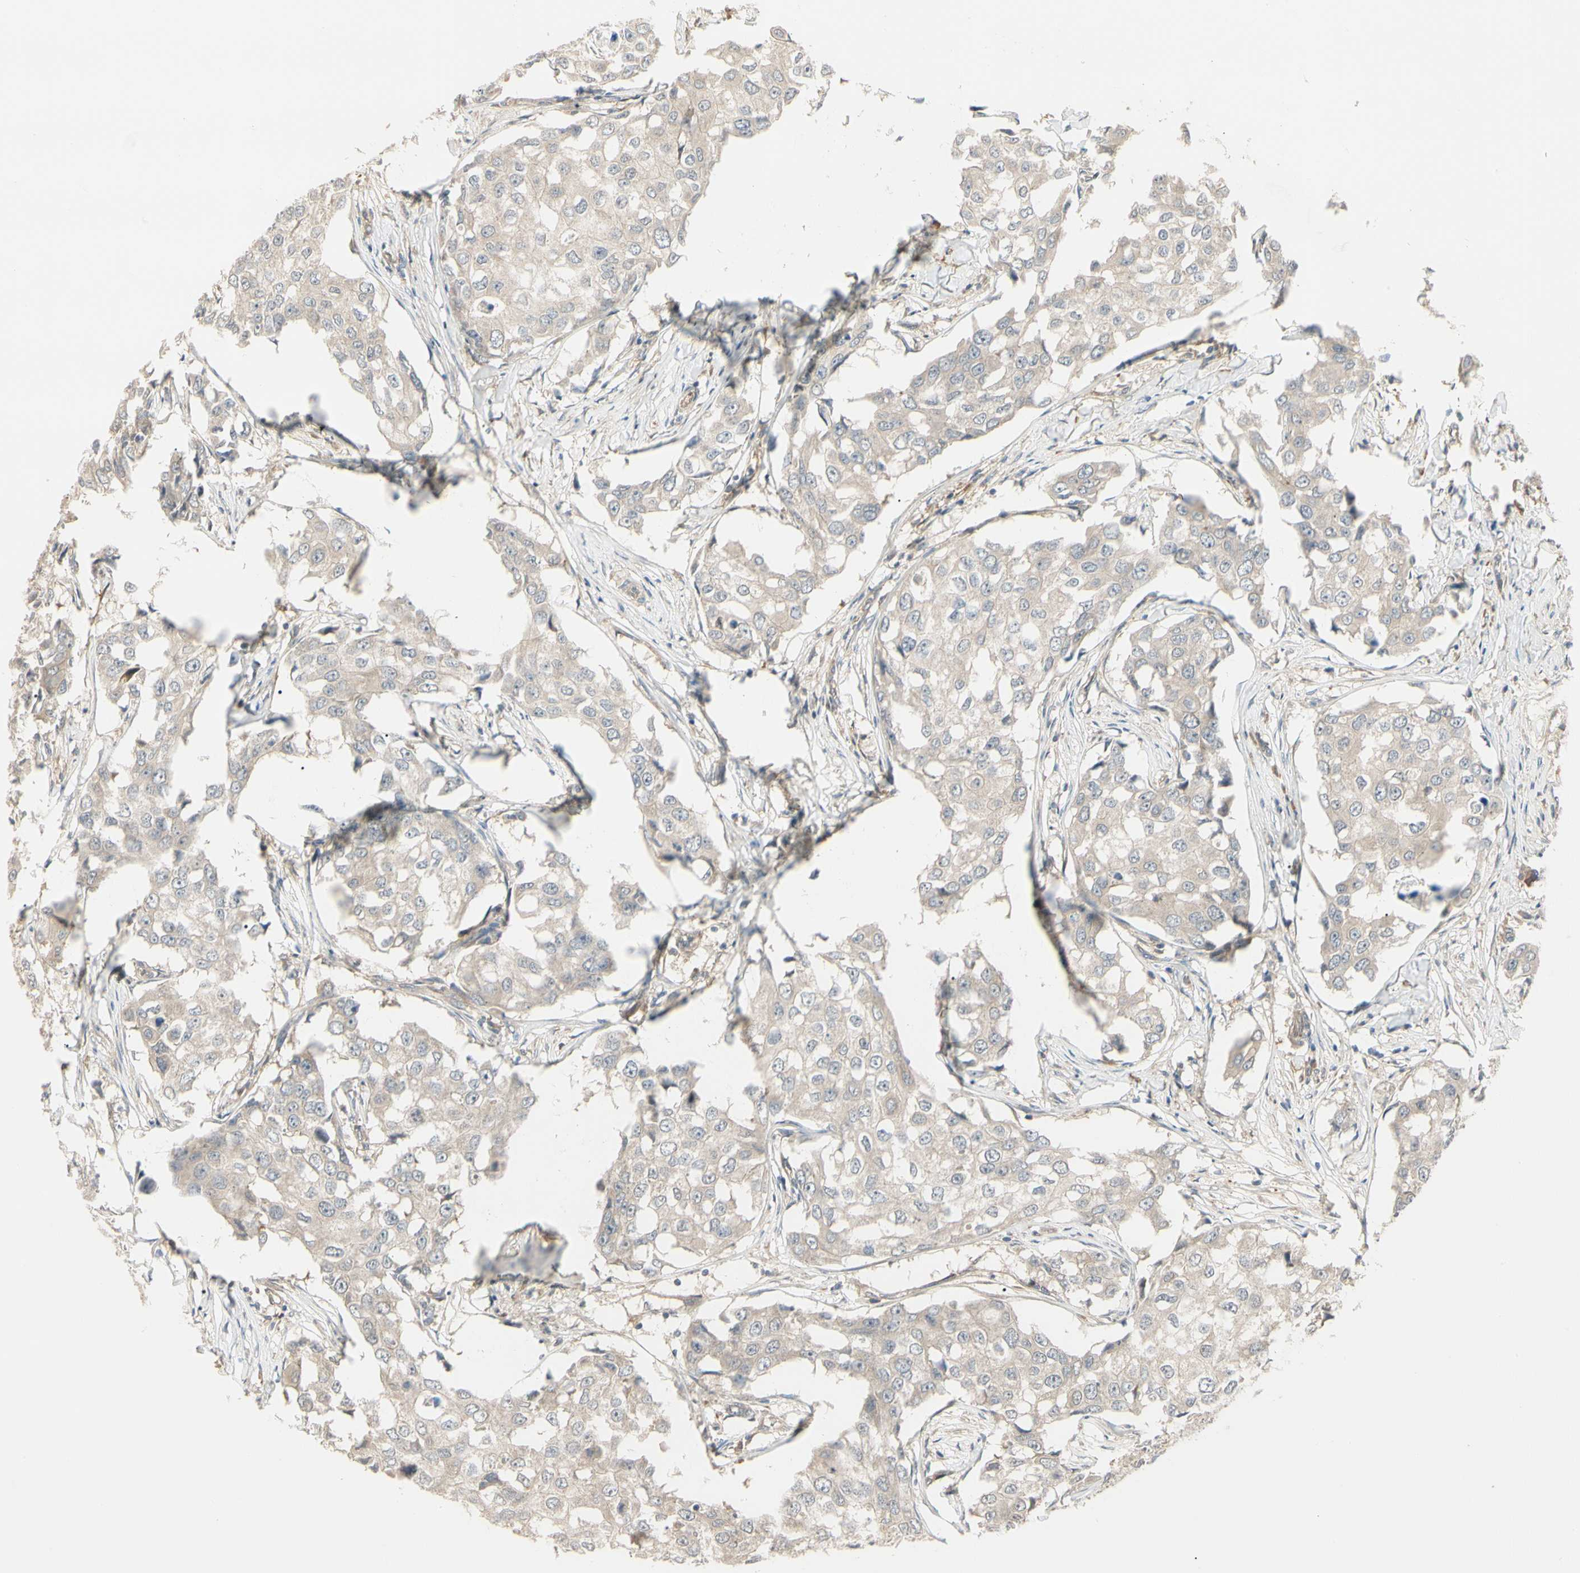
{"staining": {"intensity": "weak", "quantity": ">75%", "location": "cytoplasmic/membranous"}, "tissue": "breast cancer", "cell_type": "Tumor cells", "image_type": "cancer", "snomed": [{"axis": "morphology", "description": "Duct carcinoma"}, {"axis": "topography", "description": "Breast"}], "caption": "A brown stain highlights weak cytoplasmic/membranous staining of a protein in human breast cancer tumor cells. The staining was performed using DAB (3,3'-diaminobenzidine), with brown indicating positive protein expression. Nuclei are stained blue with hematoxylin.", "gene": "F2R", "patient": {"sex": "female", "age": 27}}